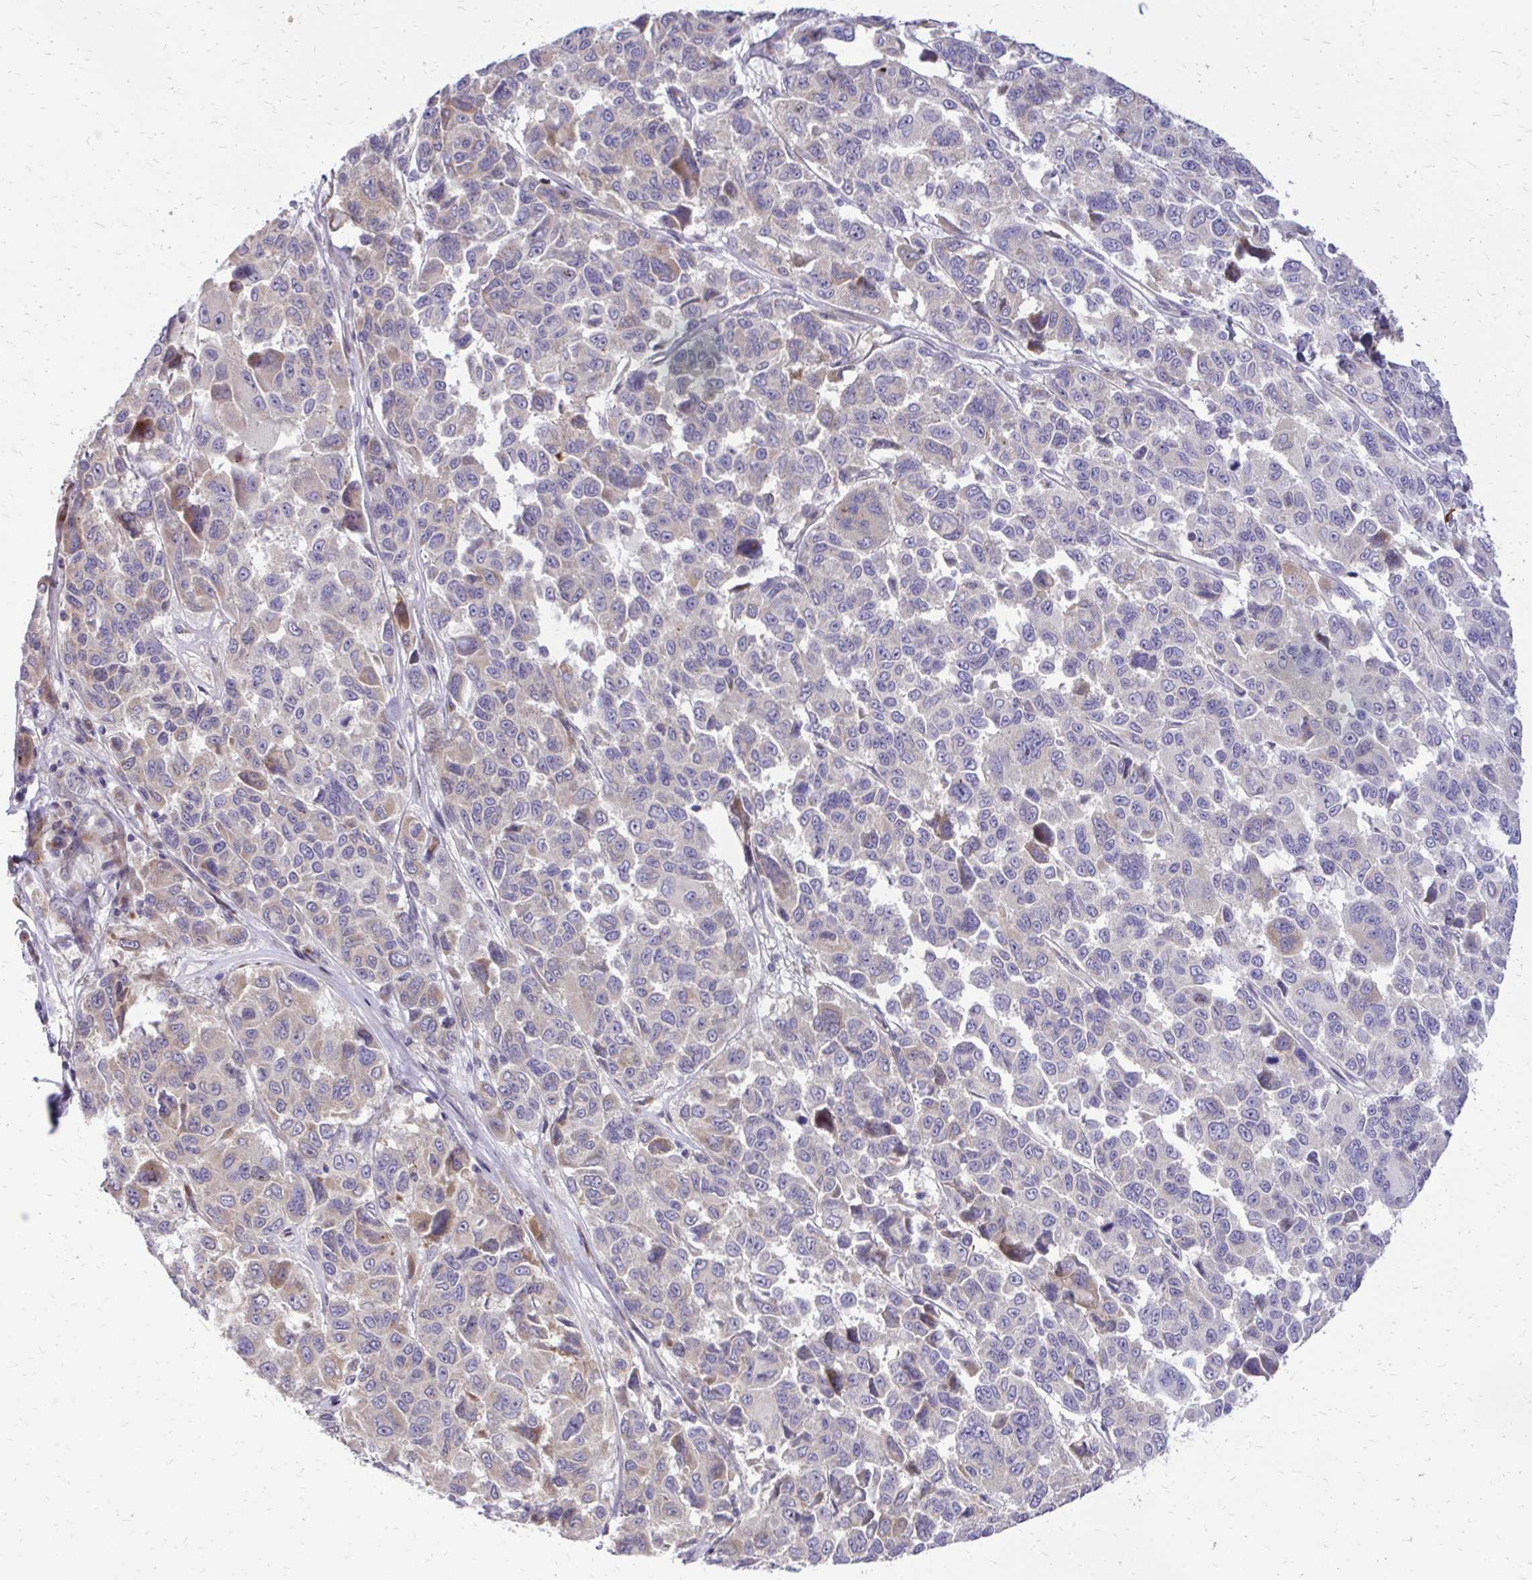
{"staining": {"intensity": "weak", "quantity": "<25%", "location": "cytoplasmic/membranous"}, "tissue": "melanoma", "cell_type": "Tumor cells", "image_type": "cancer", "snomed": [{"axis": "morphology", "description": "Malignant melanoma, NOS"}, {"axis": "topography", "description": "Skin"}], "caption": "The image exhibits no significant staining in tumor cells of malignant melanoma. Brightfield microscopy of IHC stained with DAB (3,3'-diaminobenzidine) (brown) and hematoxylin (blue), captured at high magnification.", "gene": "FUNDC2", "patient": {"sex": "female", "age": 66}}